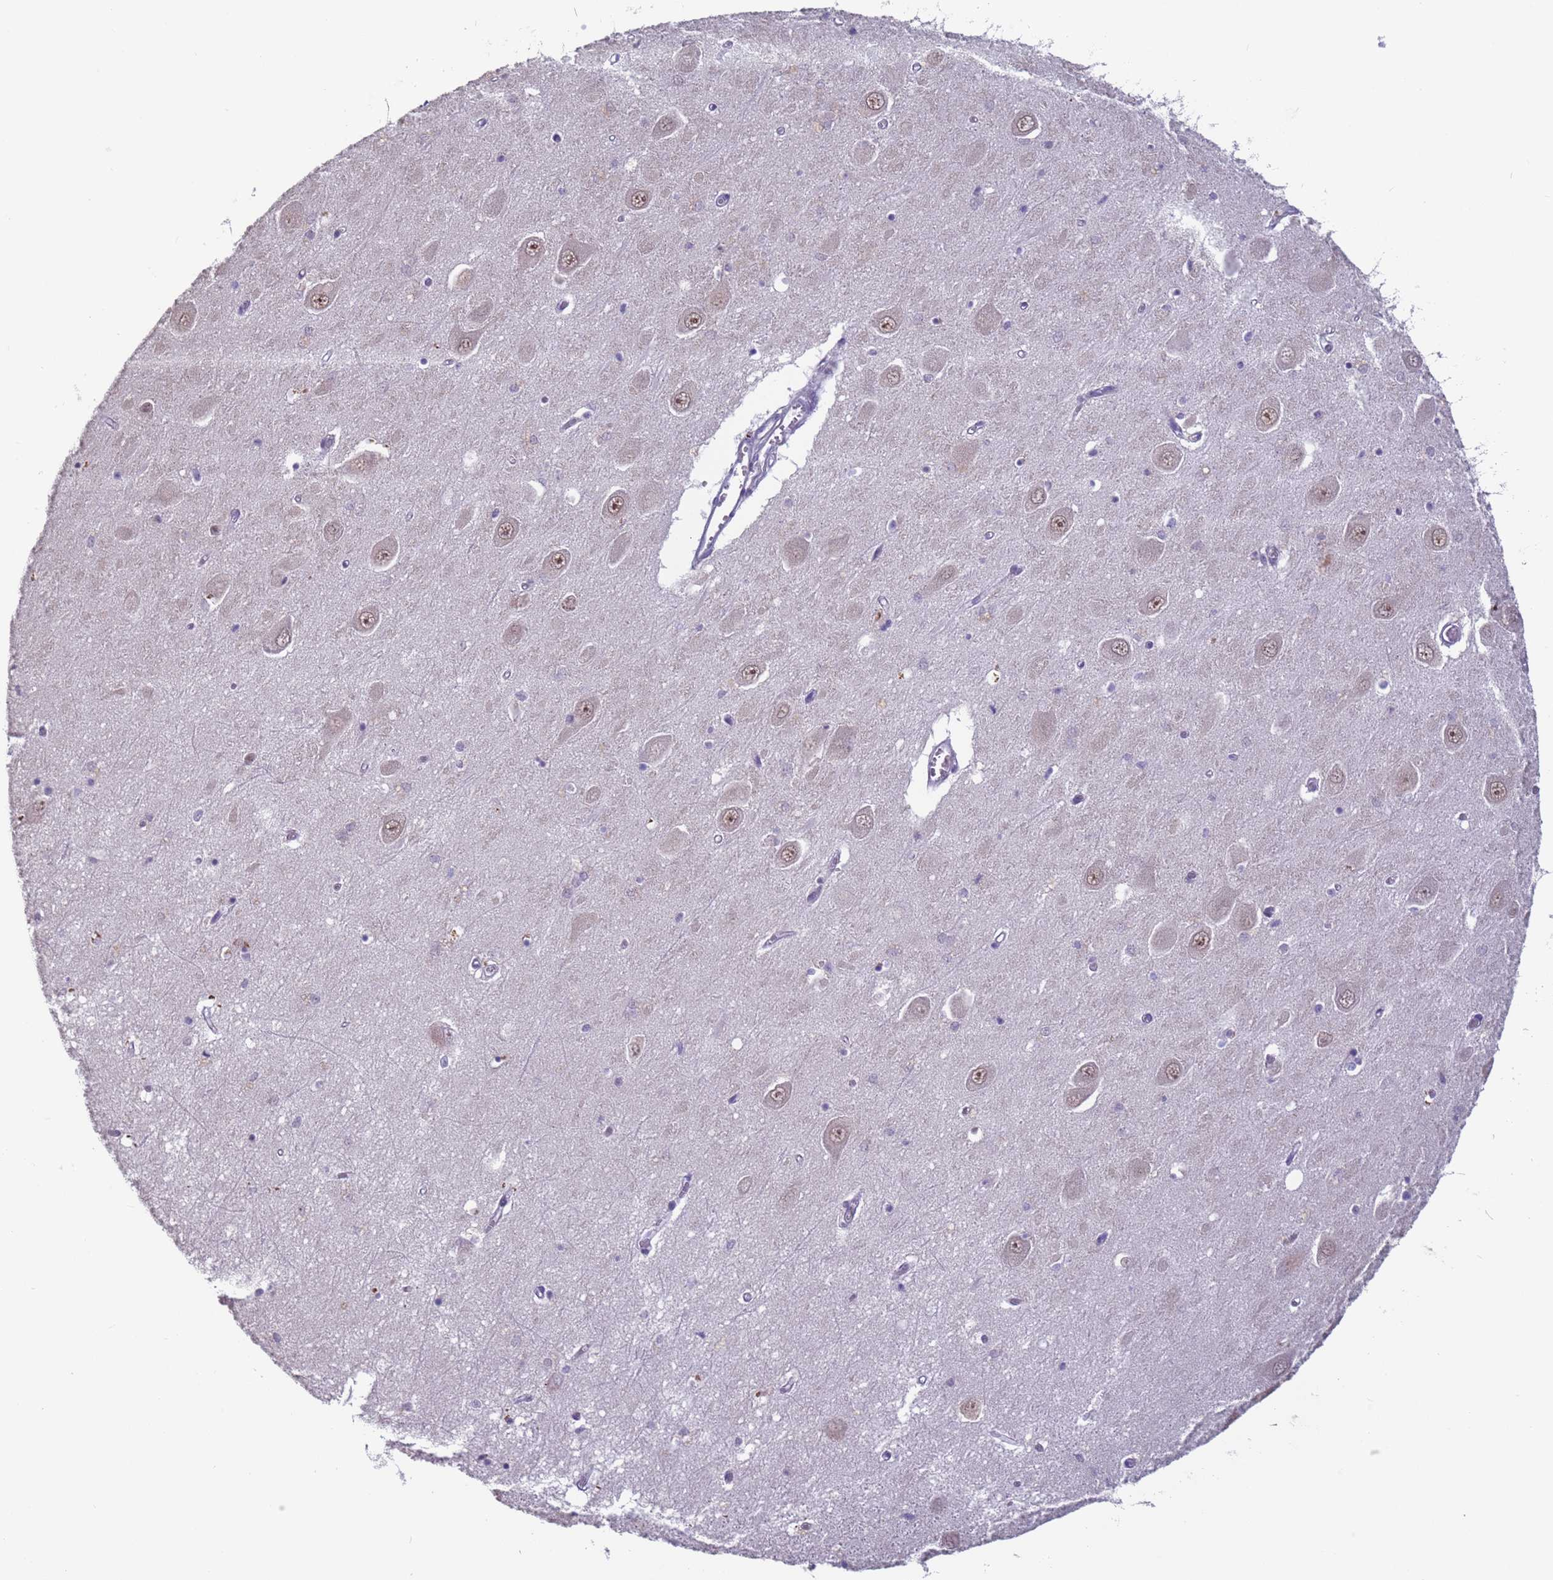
{"staining": {"intensity": "negative", "quantity": "none", "location": "none"}, "tissue": "hippocampus", "cell_type": "Glial cells", "image_type": "normal", "snomed": [{"axis": "morphology", "description": "Normal tissue, NOS"}, {"axis": "topography", "description": "Hippocampus"}], "caption": "A histopathology image of hippocampus stained for a protein reveals no brown staining in glial cells. Brightfield microscopy of IHC stained with DAB (3,3'-diaminobenzidine) (brown) and hematoxylin (blue), captured at high magnification.", "gene": "VWA3A", "patient": {"sex": "male", "age": 70}}